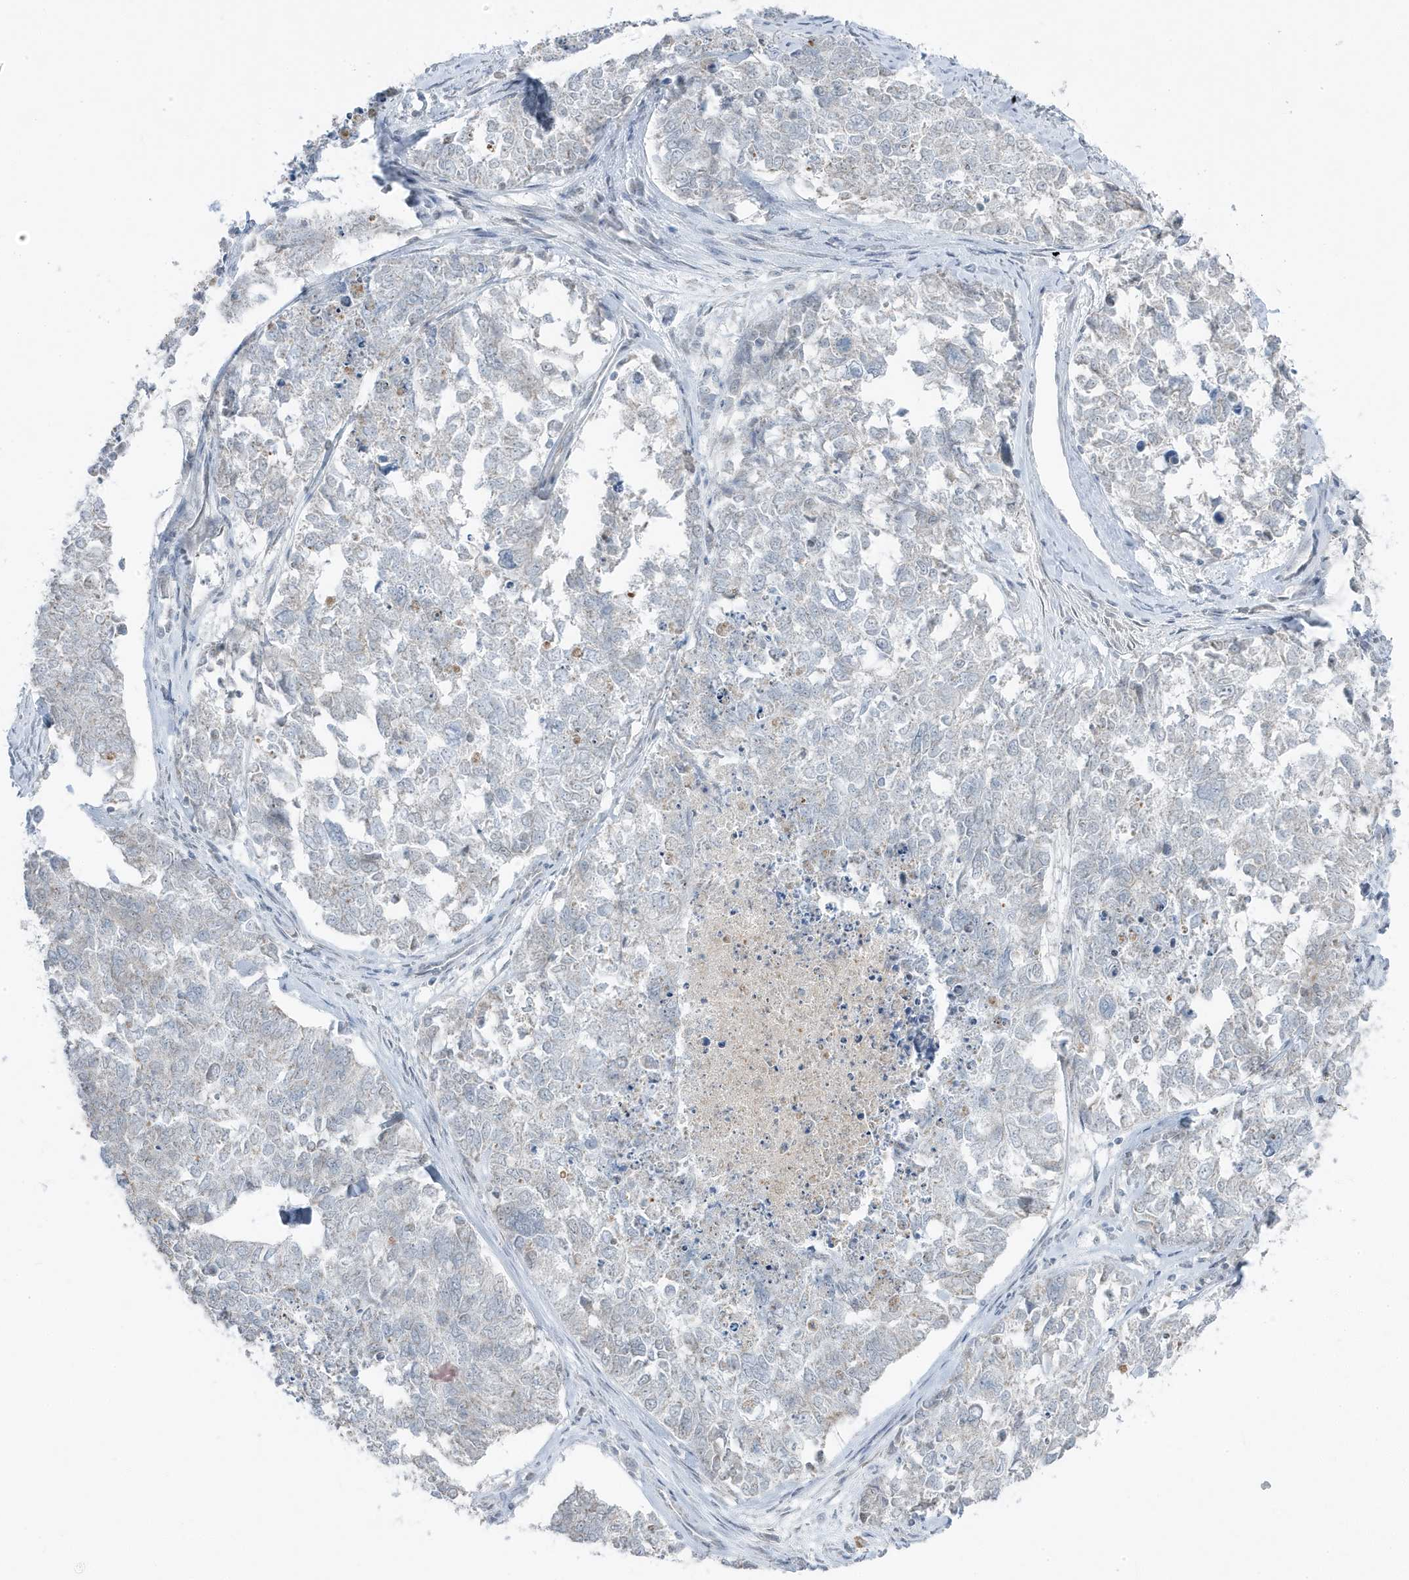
{"staining": {"intensity": "negative", "quantity": "none", "location": "none"}, "tissue": "cervical cancer", "cell_type": "Tumor cells", "image_type": "cancer", "snomed": [{"axis": "morphology", "description": "Squamous cell carcinoma, NOS"}, {"axis": "topography", "description": "Cervix"}], "caption": "A micrograph of squamous cell carcinoma (cervical) stained for a protein displays no brown staining in tumor cells.", "gene": "TSEN15", "patient": {"sex": "female", "age": 63}}